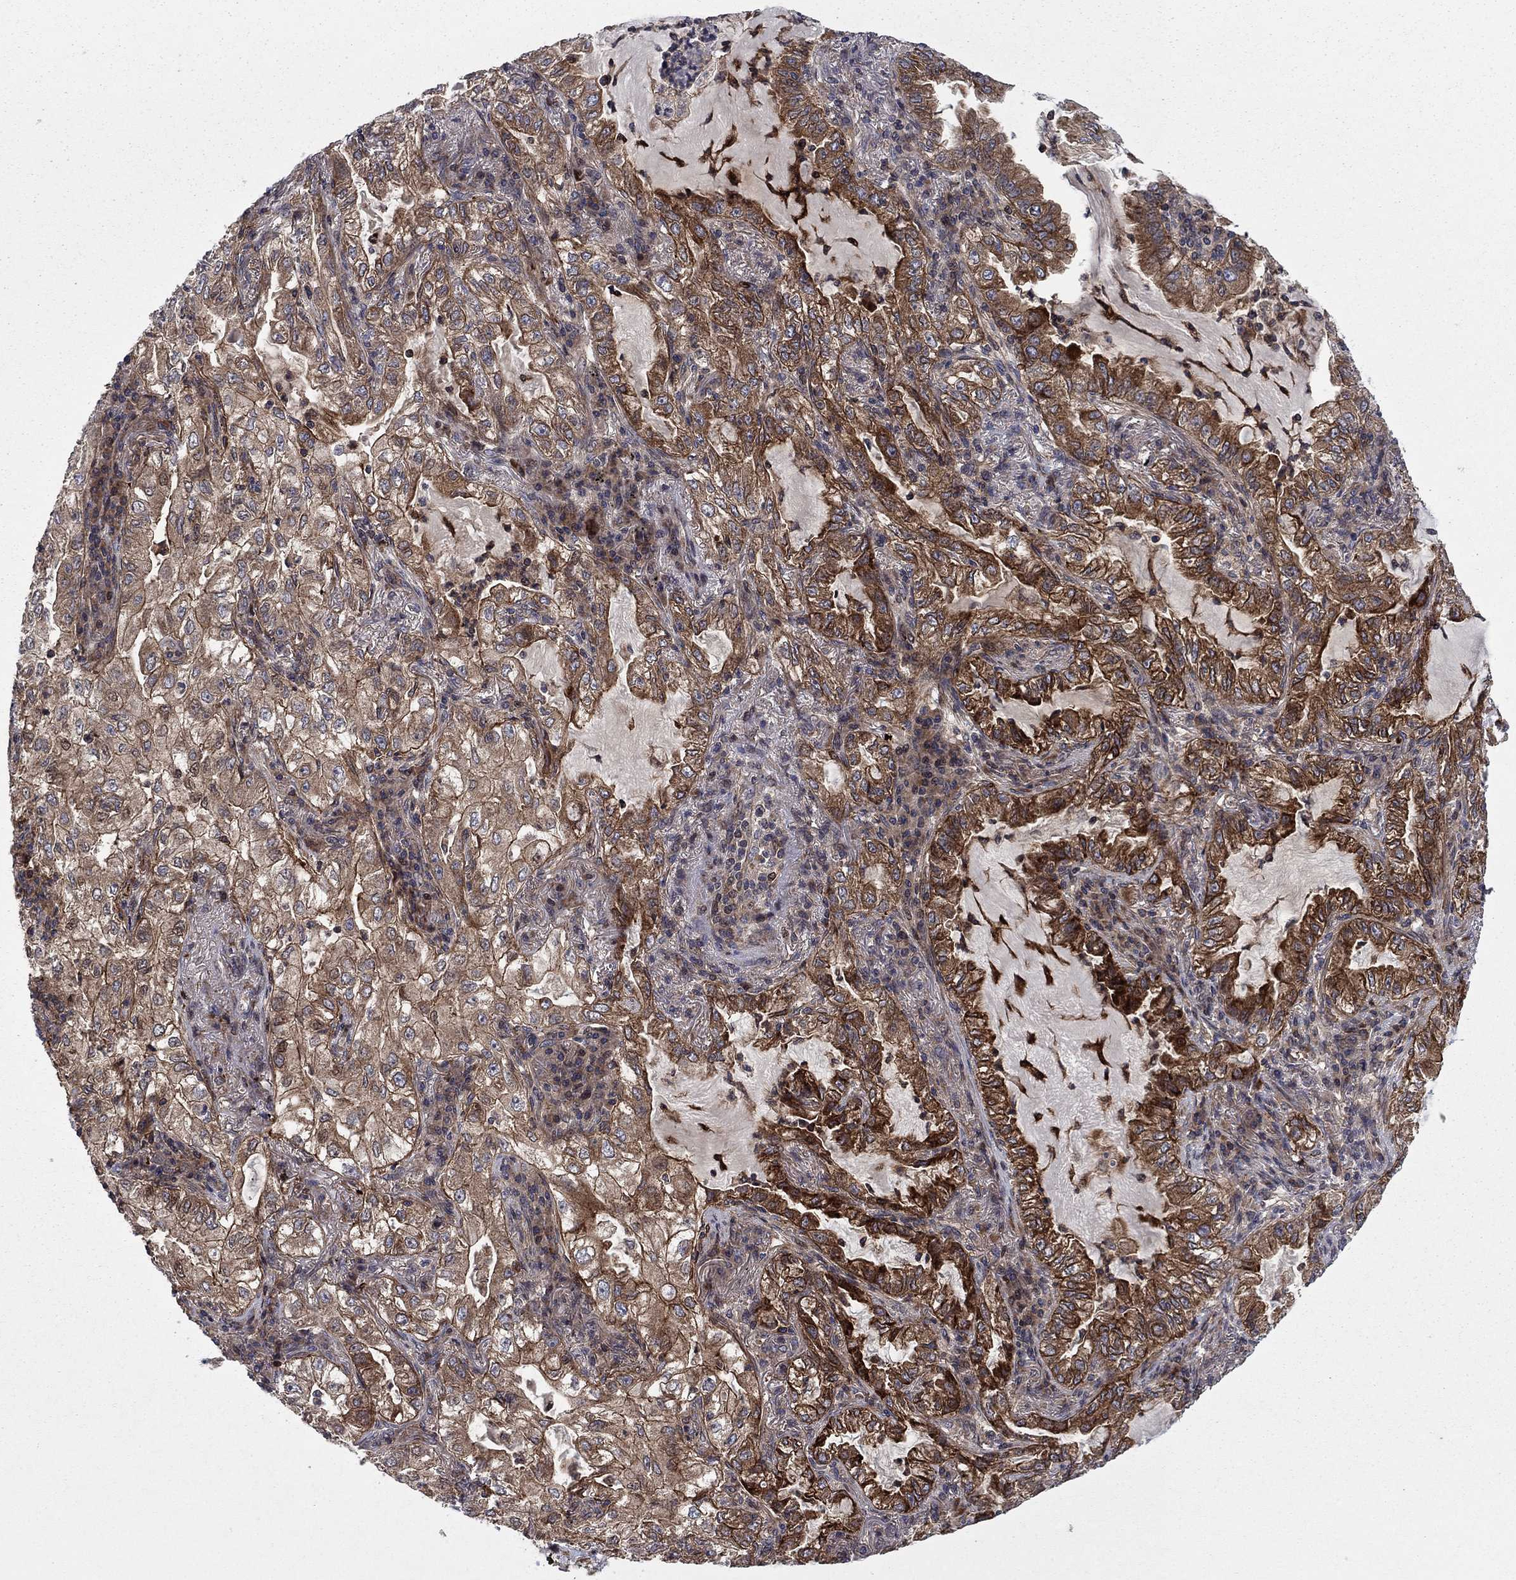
{"staining": {"intensity": "strong", "quantity": "25%-75%", "location": "cytoplasmic/membranous"}, "tissue": "lung cancer", "cell_type": "Tumor cells", "image_type": "cancer", "snomed": [{"axis": "morphology", "description": "Adenocarcinoma, NOS"}, {"axis": "topography", "description": "Lung"}], "caption": "Human lung cancer stained with a brown dye demonstrates strong cytoplasmic/membranous positive positivity in approximately 25%-75% of tumor cells.", "gene": "HDAC4", "patient": {"sex": "female", "age": 73}}